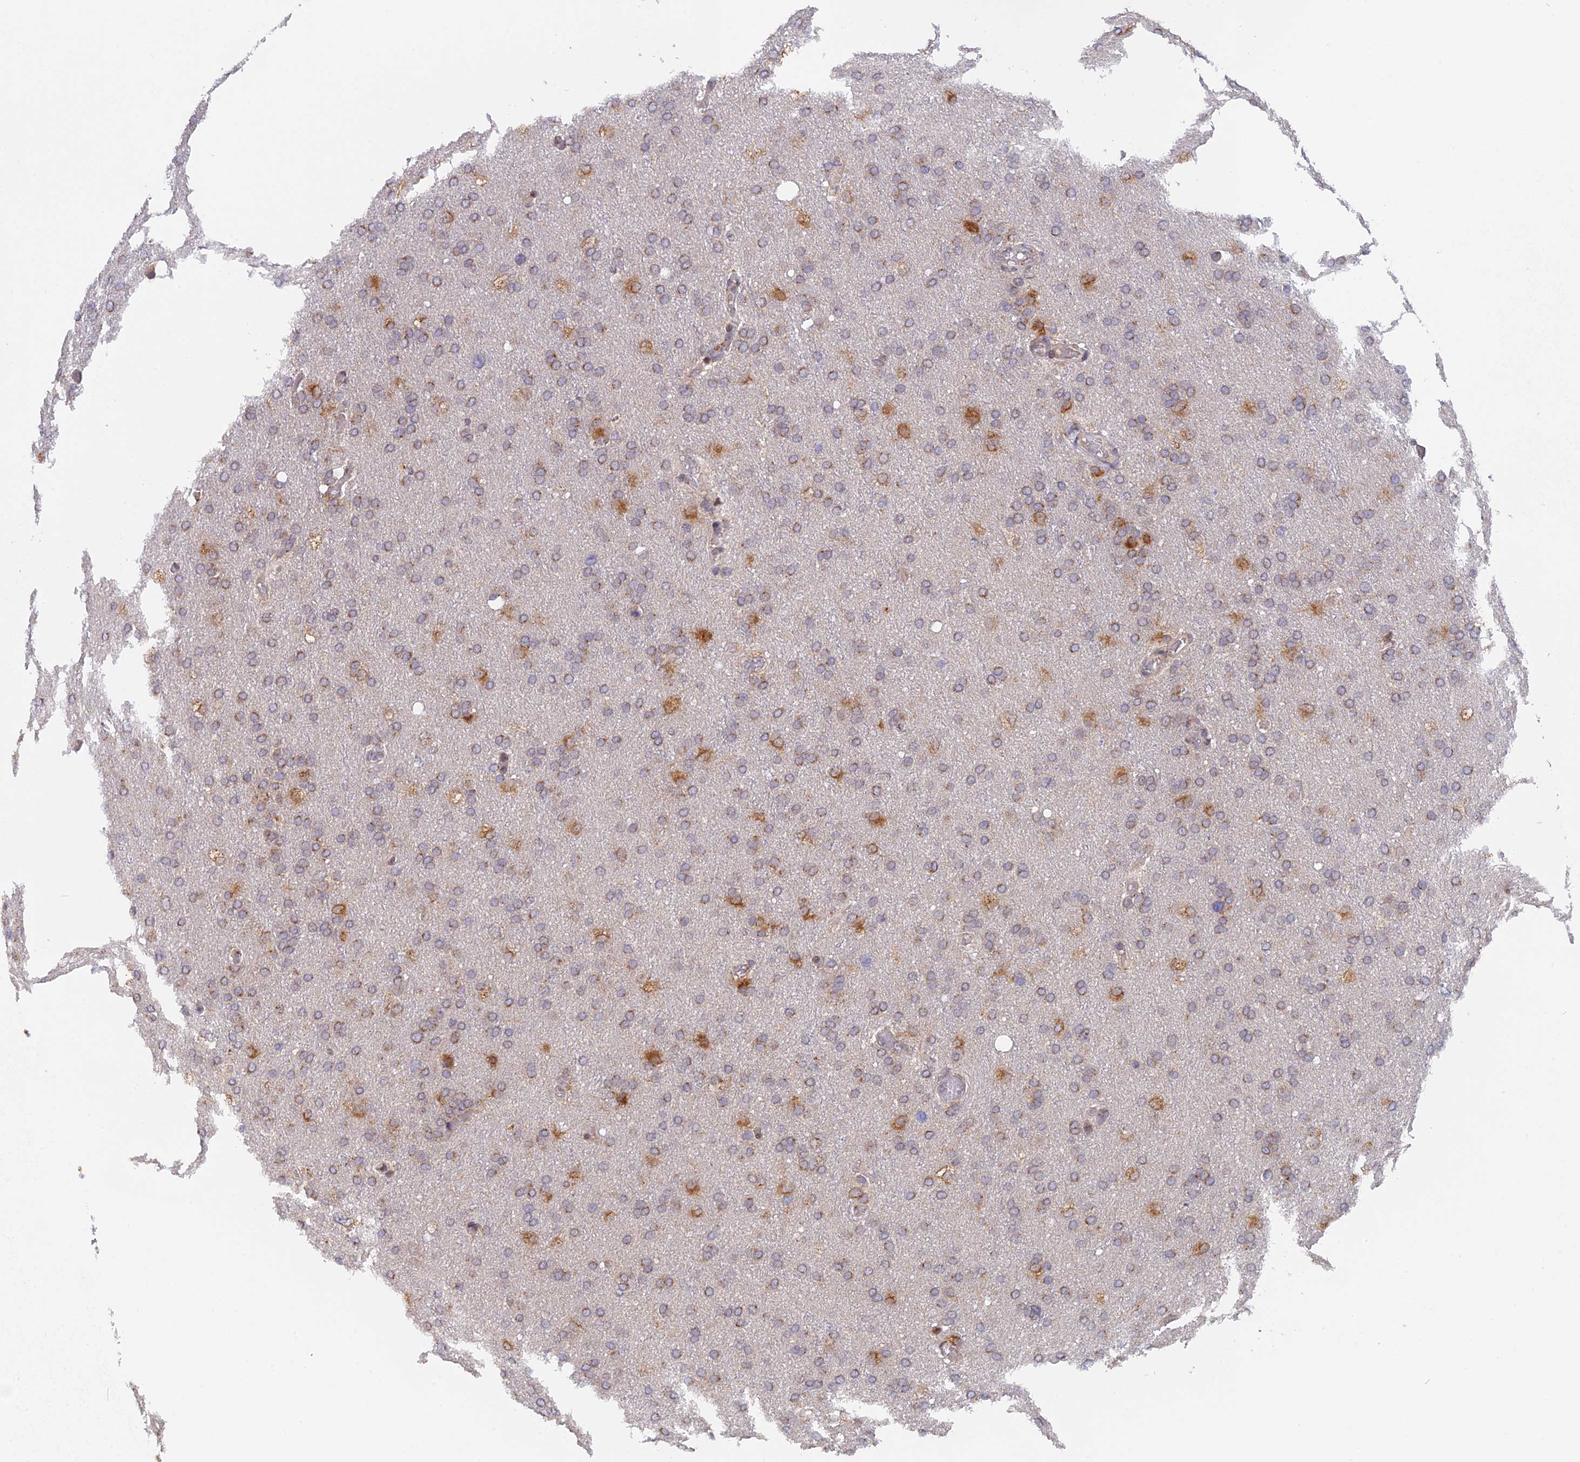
{"staining": {"intensity": "moderate", "quantity": "25%-75%", "location": "cytoplasmic/membranous"}, "tissue": "glioma", "cell_type": "Tumor cells", "image_type": "cancer", "snomed": [{"axis": "morphology", "description": "Glioma, malignant, High grade"}, {"axis": "topography", "description": "Cerebral cortex"}], "caption": "Moderate cytoplasmic/membranous staining for a protein is seen in approximately 25%-75% of tumor cells of high-grade glioma (malignant) using IHC.", "gene": "SNX17", "patient": {"sex": "female", "age": 36}}